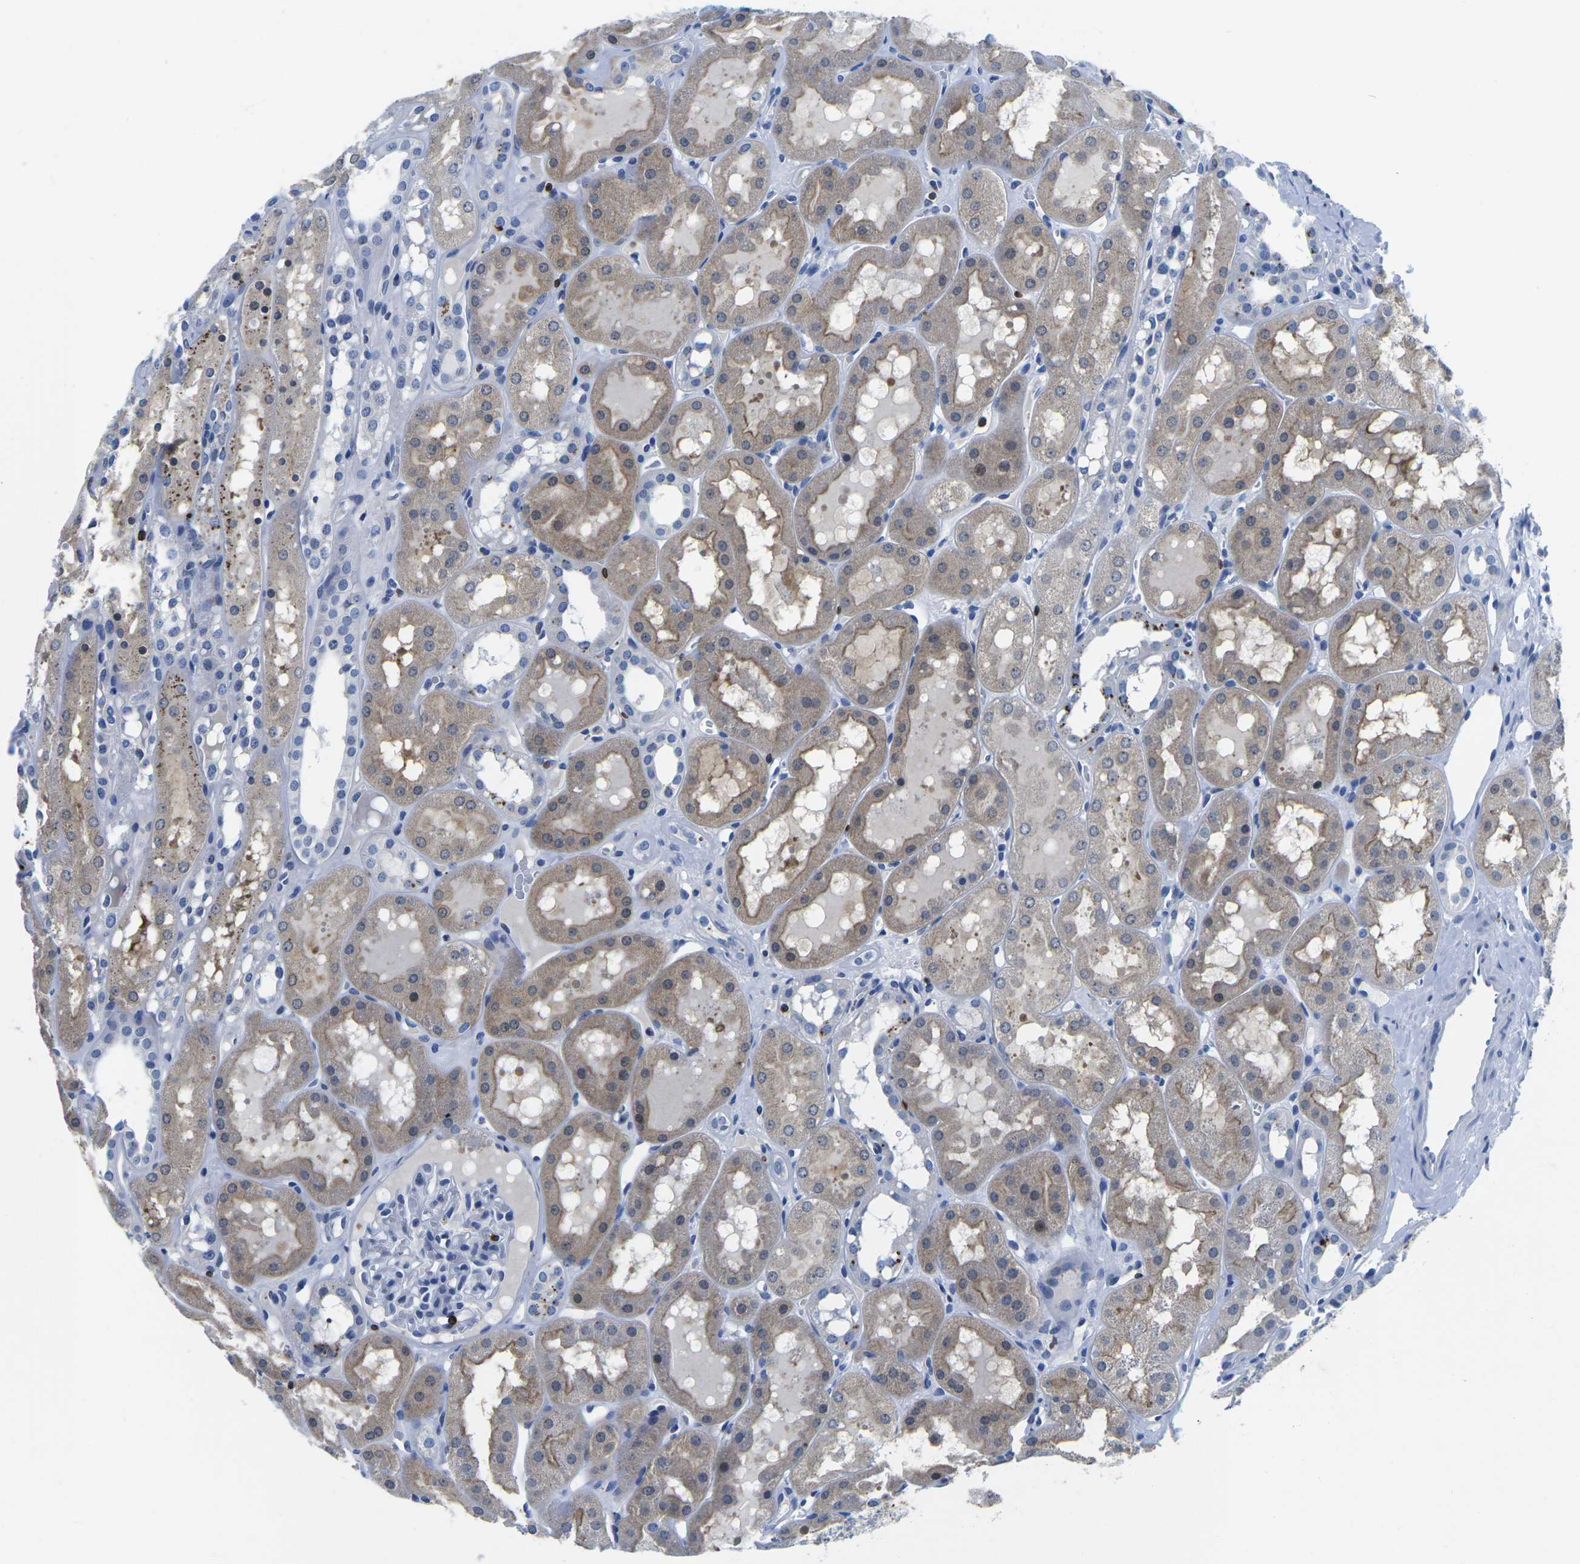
{"staining": {"intensity": "negative", "quantity": "none", "location": "none"}, "tissue": "kidney", "cell_type": "Cells in glomeruli", "image_type": "normal", "snomed": [{"axis": "morphology", "description": "Normal tissue, NOS"}, {"axis": "topography", "description": "Kidney"}, {"axis": "topography", "description": "Urinary bladder"}], "caption": "A micrograph of human kidney is negative for staining in cells in glomeruli. (Stains: DAB immunohistochemistry (IHC) with hematoxylin counter stain, Microscopy: brightfield microscopy at high magnification).", "gene": "CTSW", "patient": {"sex": "male", "age": 16}}